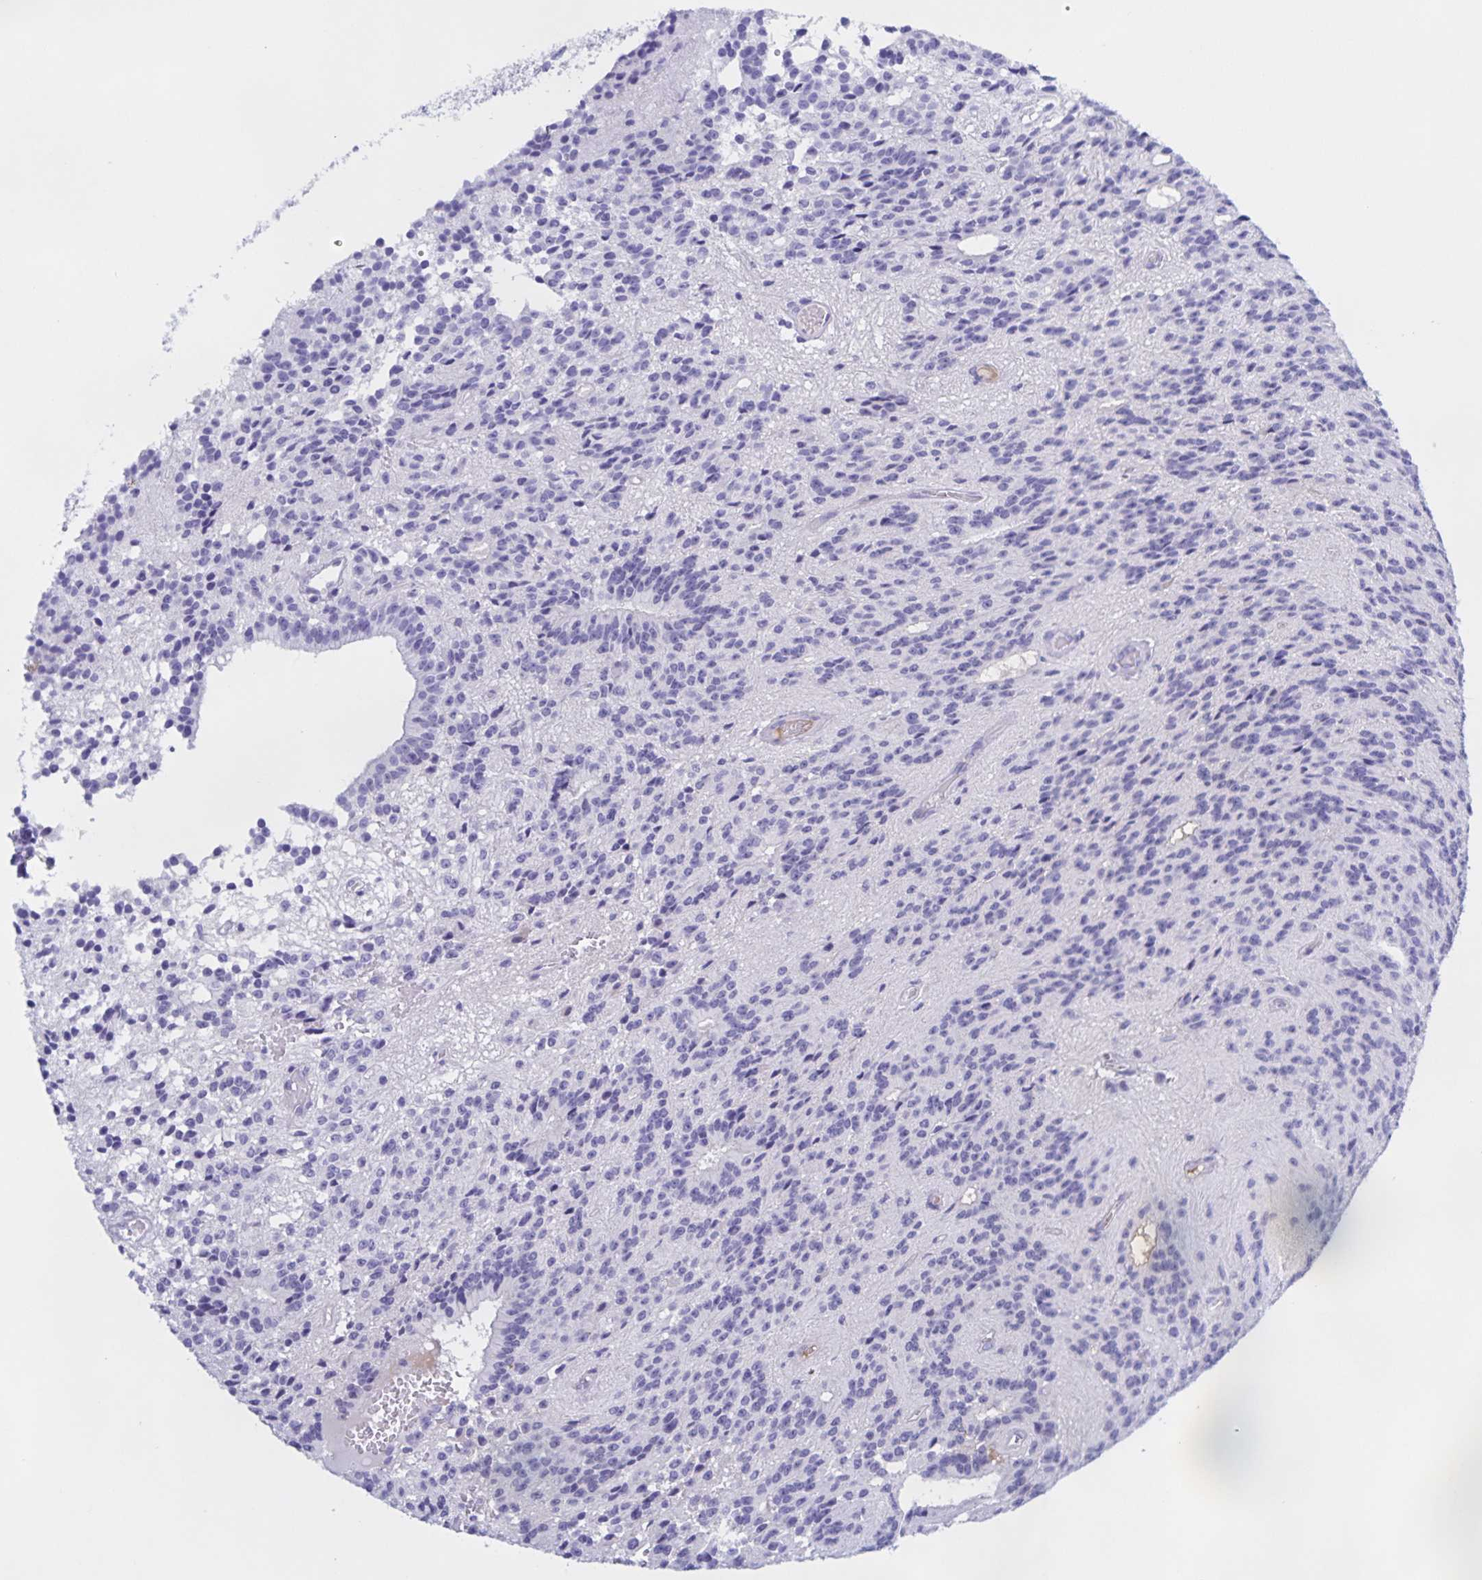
{"staining": {"intensity": "negative", "quantity": "none", "location": "none"}, "tissue": "glioma", "cell_type": "Tumor cells", "image_type": "cancer", "snomed": [{"axis": "morphology", "description": "Glioma, malignant, Low grade"}, {"axis": "topography", "description": "Brain"}], "caption": "Immunohistochemistry (IHC) photomicrograph of neoplastic tissue: human malignant low-grade glioma stained with DAB (3,3'-diaminobenzidine) displays no significant protein staining in tumor cells.", "gene": "CATSPER4", "patient": {"sex": "male", "age": 31}}